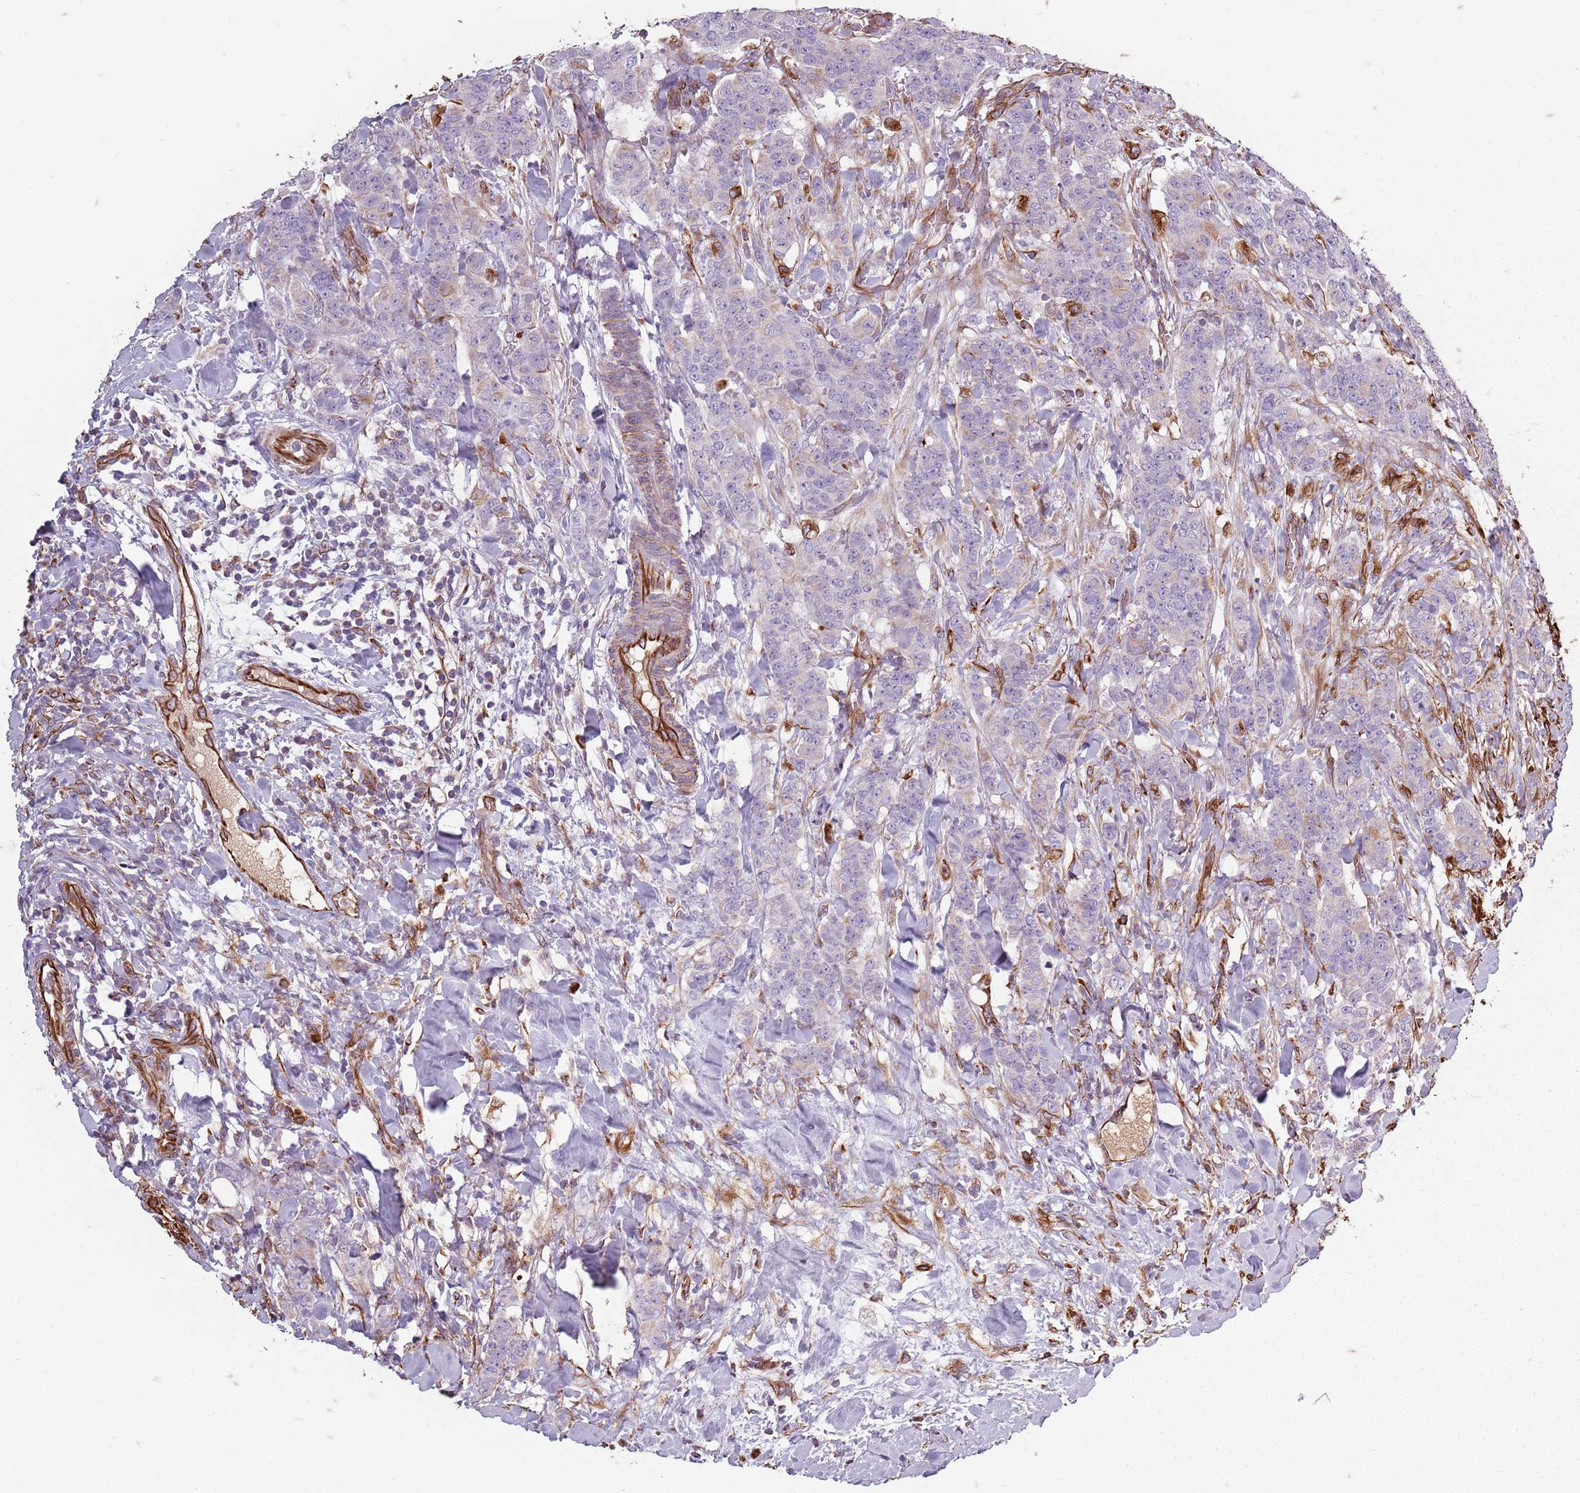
{"staining": {"intensity": "negative", "quantity": "none", "location": "none"}, "tissue": "breast cancer", "cell_type": "Tumor cells", "image_type": "cancer", "snomed": [{"axis": "morphology", "description": "Duct carcinoma"}, {"axis": "topography", "description": "Breast"}], "caption": "Tumor cells show no significant positivity in breast cancer (infiltrating ductal carcinoma).", "gene": "TAS2R38", "patient": {"sex": "female", "age": 40}}